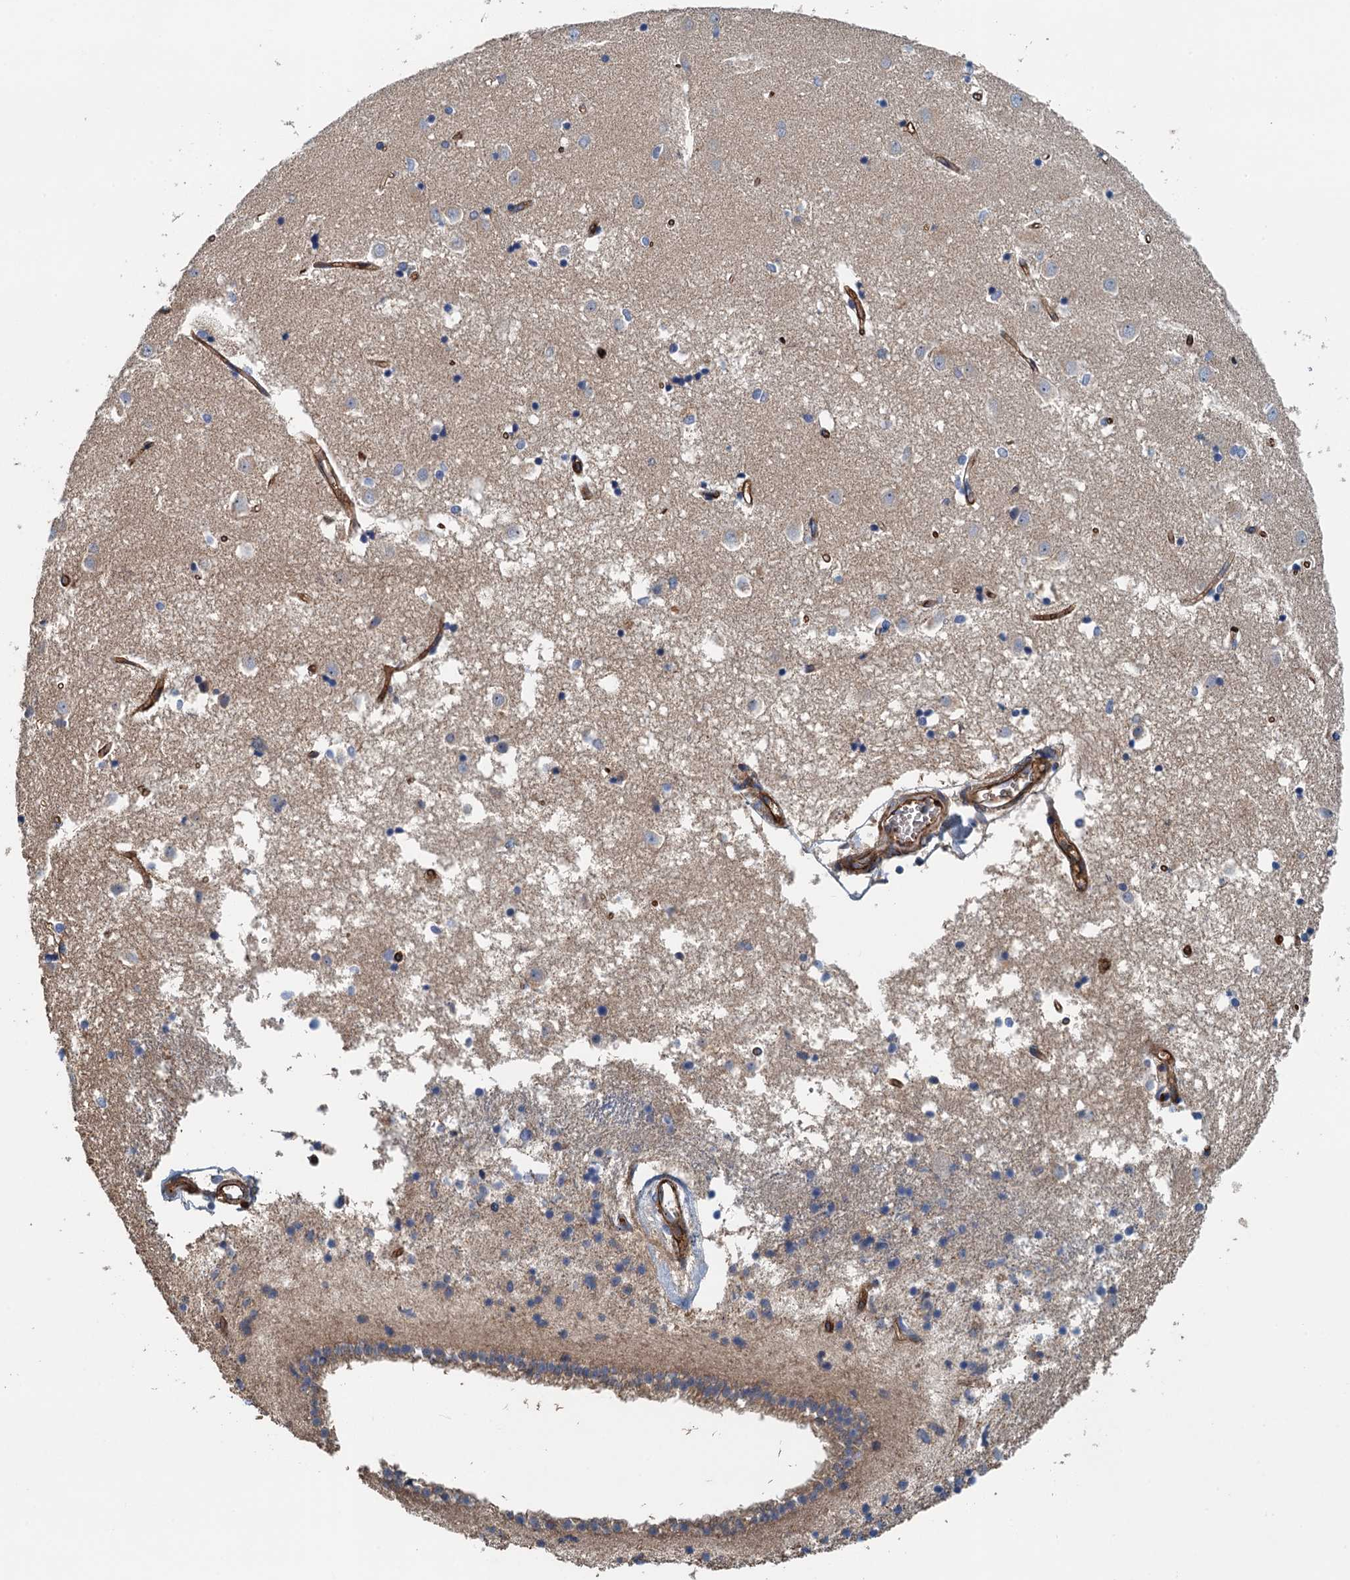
{"staining": {"intensity": "negative", "quantity": "none", "location": "none"}, "tissue": "caudate", "cell_type": "Glial cells", "image_type": "normal", "snomed": [{"axis": "morphology", "description": "Normal tissue, NOS"}, {"axis": "topography", "description": "Lateral ventricle wall"}], "caption": "This is an IHC histopathology image of unremarkable human caudate. There is no positivity in glial cells.", "gene": "PPP1R14D", "patient": {"sex": "male", "age": 45}}